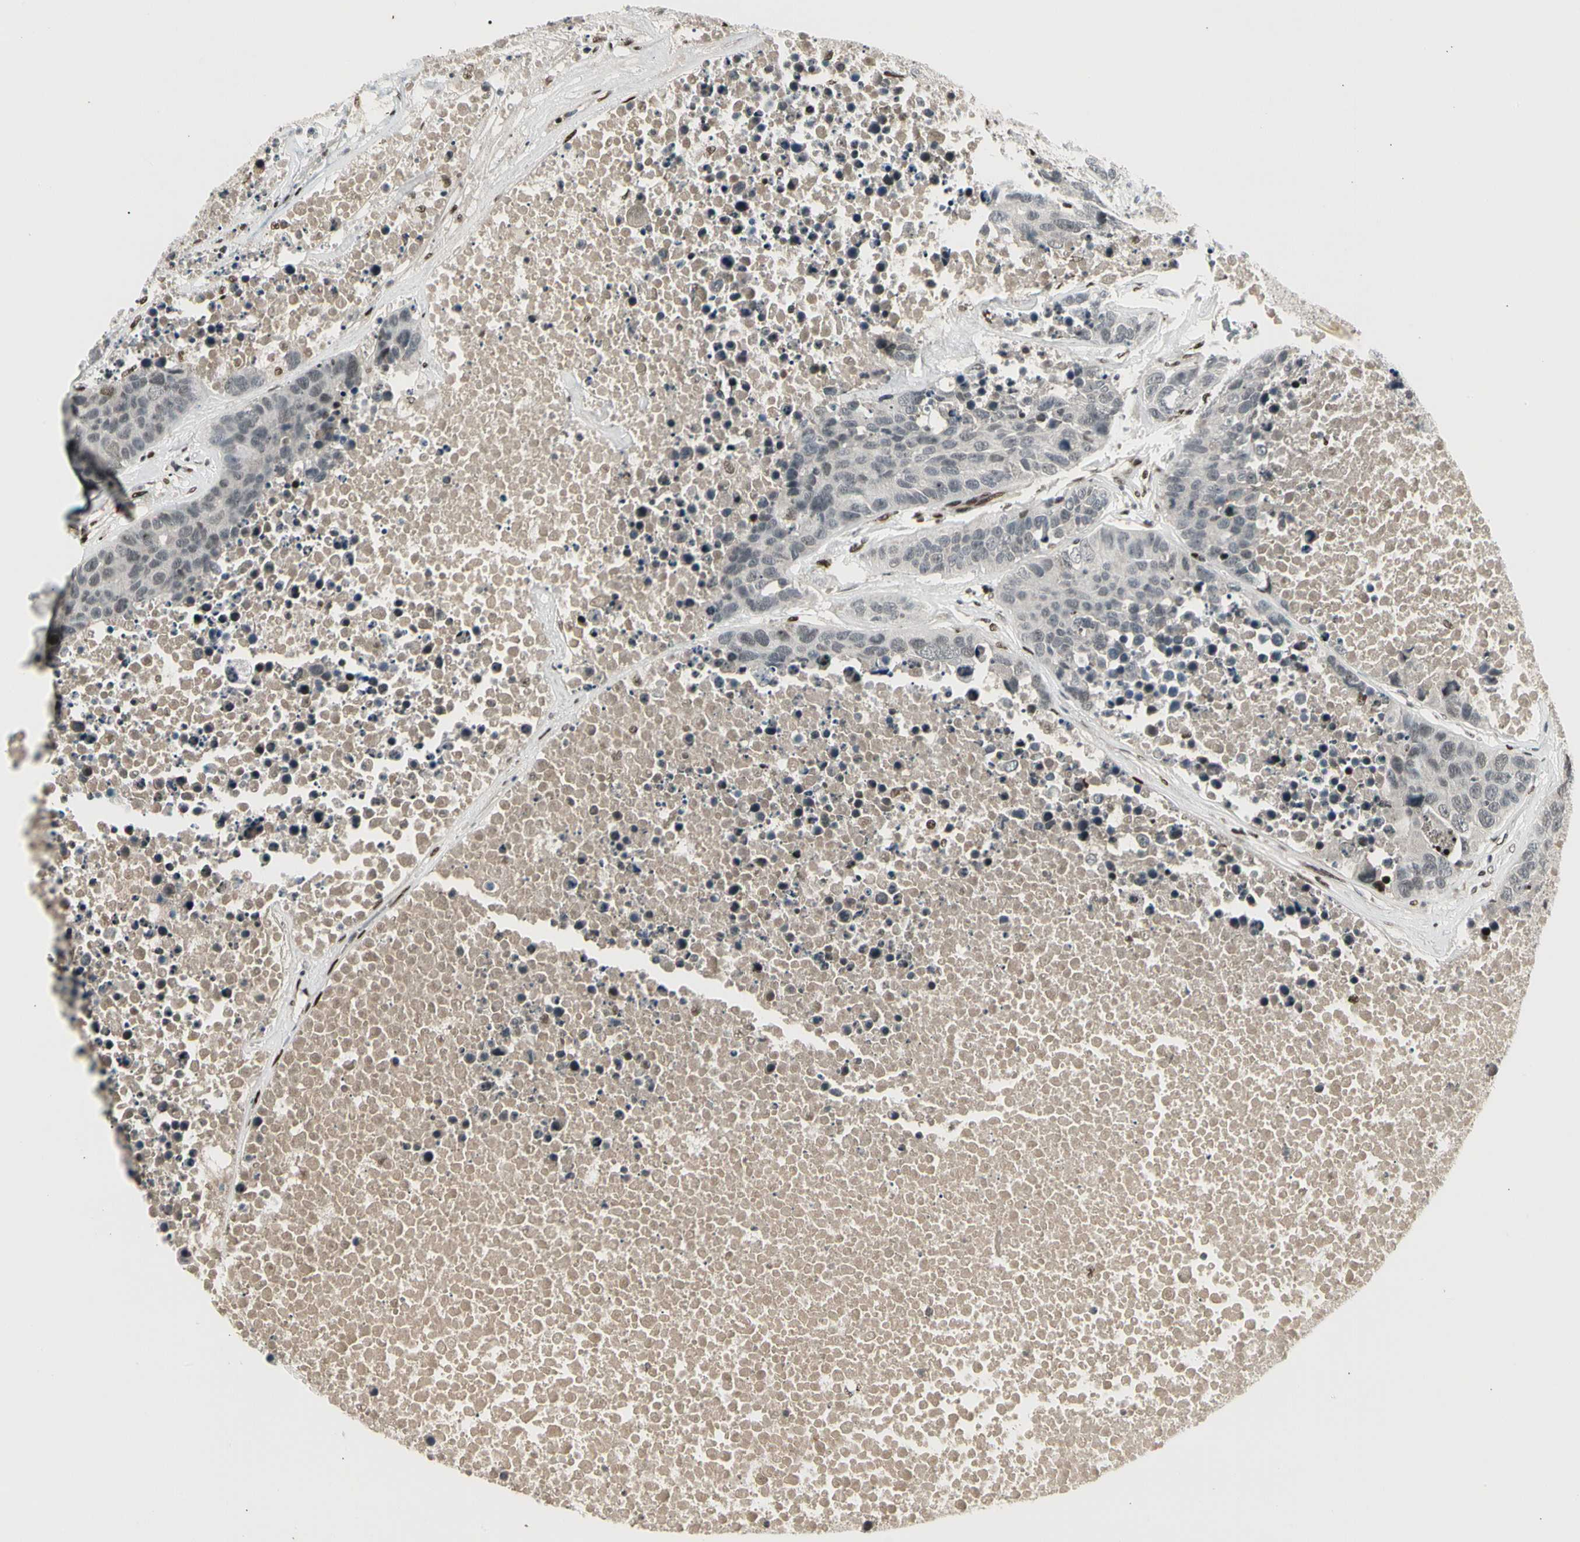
{"staining": {"intensity": "negative", "quantity": "none", "location": "none"}, "tissue": "carcinoid", "cell_type": "Tumor cells", "image_type": "cancer", "snomed": [{"axis": "morphology", "description": "Carcinoid, malignant, NOS"}, {"axis": "topography", "description": "Lung"}], "caption": "Tumor cells show no significant positivity in malignant carcinoid.", "gene": "FOXJ2", "patient": {"sex": "male", "age": 60}}